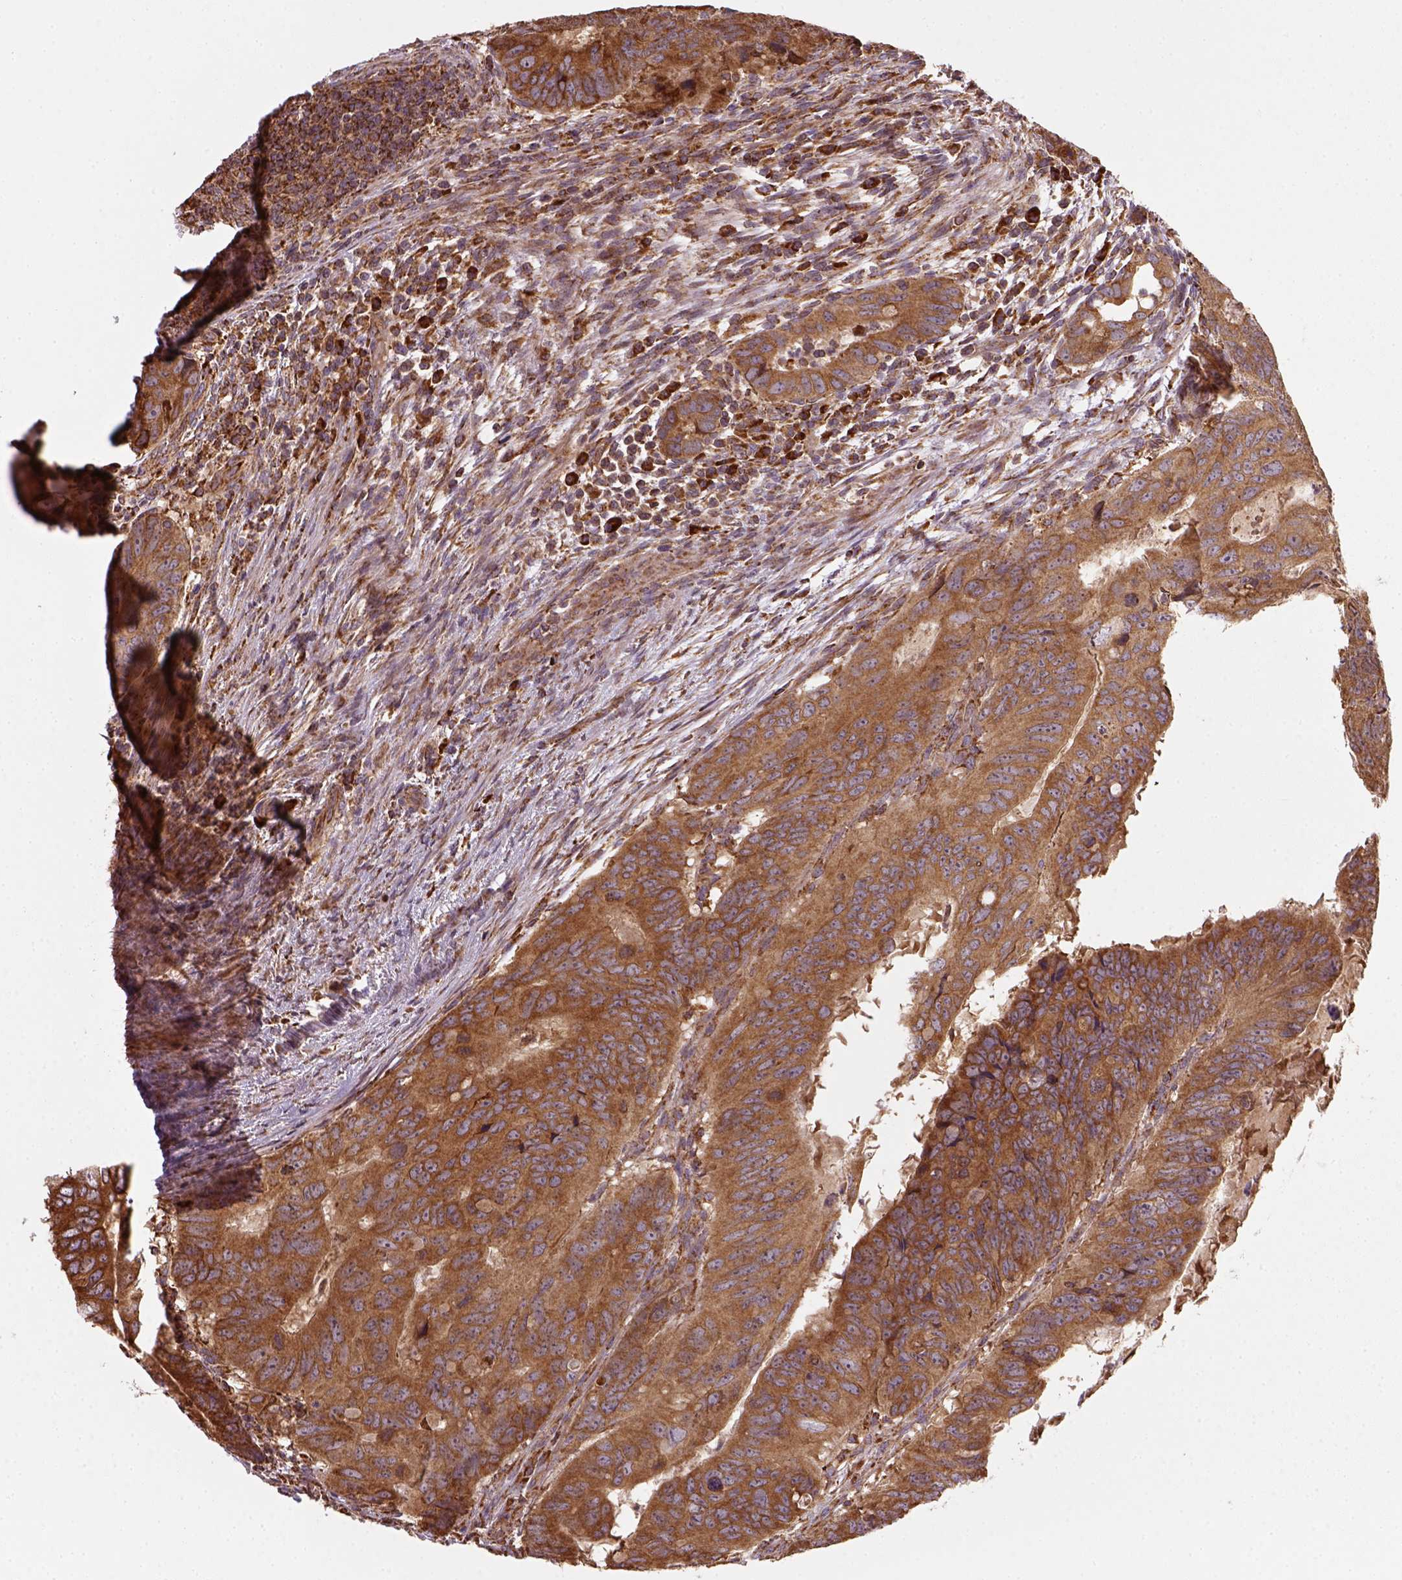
{"staining": {"intensity": "strong", "quantity": ">75%", "location": "cytoplasmic/membranous"}, "tissue": "colorectal cancer", "cell_type": "Tumor cells", "image_type": "cancer", "snomed": [{"axis": "morphology", "description": "Adenocarcinoma, NOS"}, {"axis": "topography", "description": "Colon"}], "caption": "This is a micrograph of IHC staining of adenocarcinoma (colorectal), which shows strong staining in the cytoplasmic/membranous of tumor cells.", "gene": "MAPK8IP3", "patient": {"sex": "male", "age": 79}}